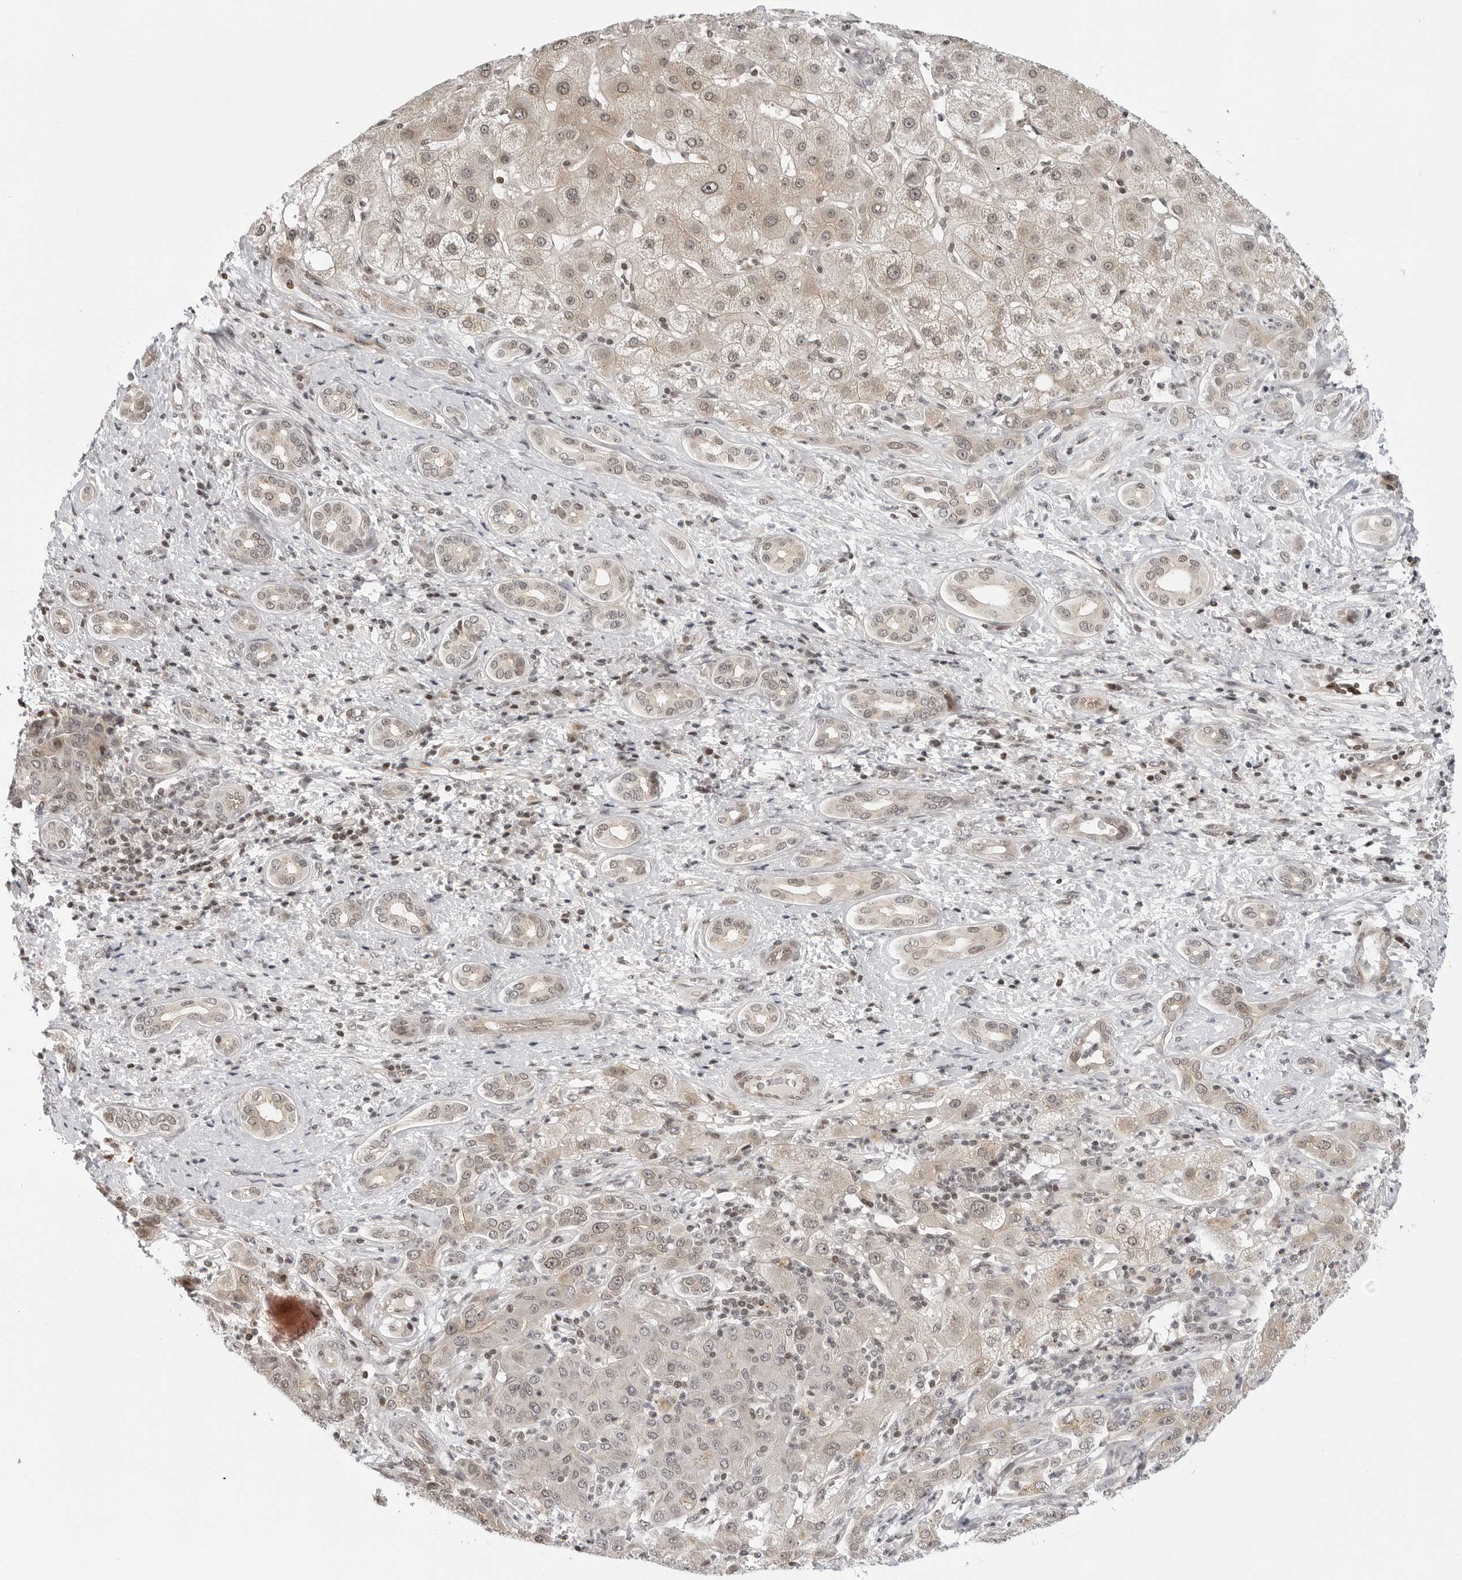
{"staining": {"intensity": "weak", "quantity": "<25%", "location": "nuclear"}, "tissue": "liver cancer", "cell_type": "Tumor cells", "image_type": "cancer", "snomed": [{"axis": "morphology", "description": "Carcinoma, Hepatocellular, NOS"}, {"axis": "topography", "description": "Liver"}], "caption": "Tumor cells show no significant expression in liver cancer (hepatocellular carcinoma).", "gene": "C8orf33", "patient": {"sex": "male", "age": 65}}